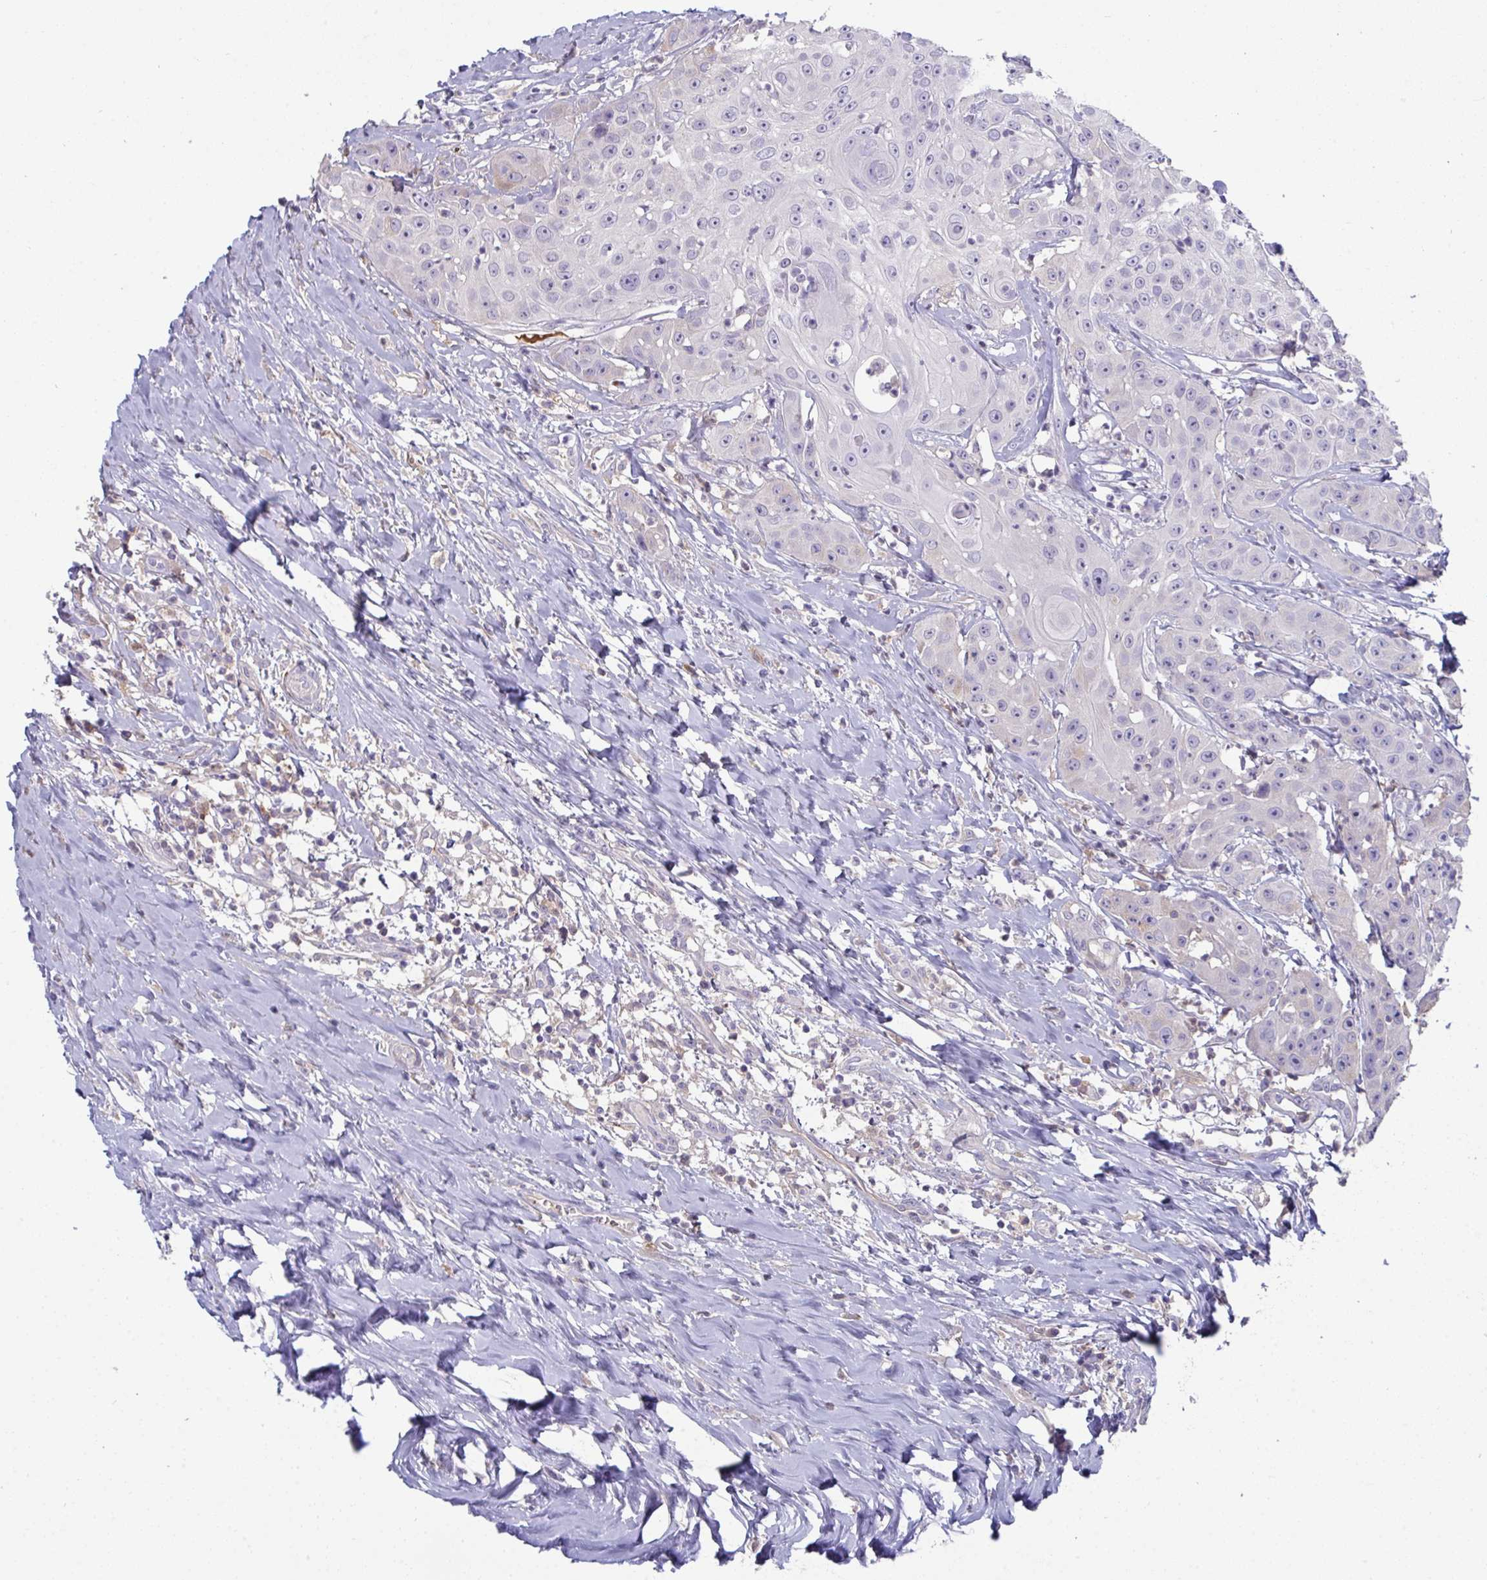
{"staining": {"intensity": "negative", "quantity": "none", "location": "none"}, "tissue": "head and neck cancer", "cell_type": "Tumor cells", "image_type": "cancer", "snomed": [{"axis": "morphology", "description": "Squamous cell carcinoma, NOS"}, {"axis": "topography", "description": "Head-Neck"}], "caption": "An immunohistochemistry (IHC) micrograph of head and neck cancer (squamous cell carcinoma) is shown. There is no staining in tumor cells of head and neck cancer (squamous cell carcinoma).", "gene": "HGFAC", "patient": {"sex": "male", "age": 83}}